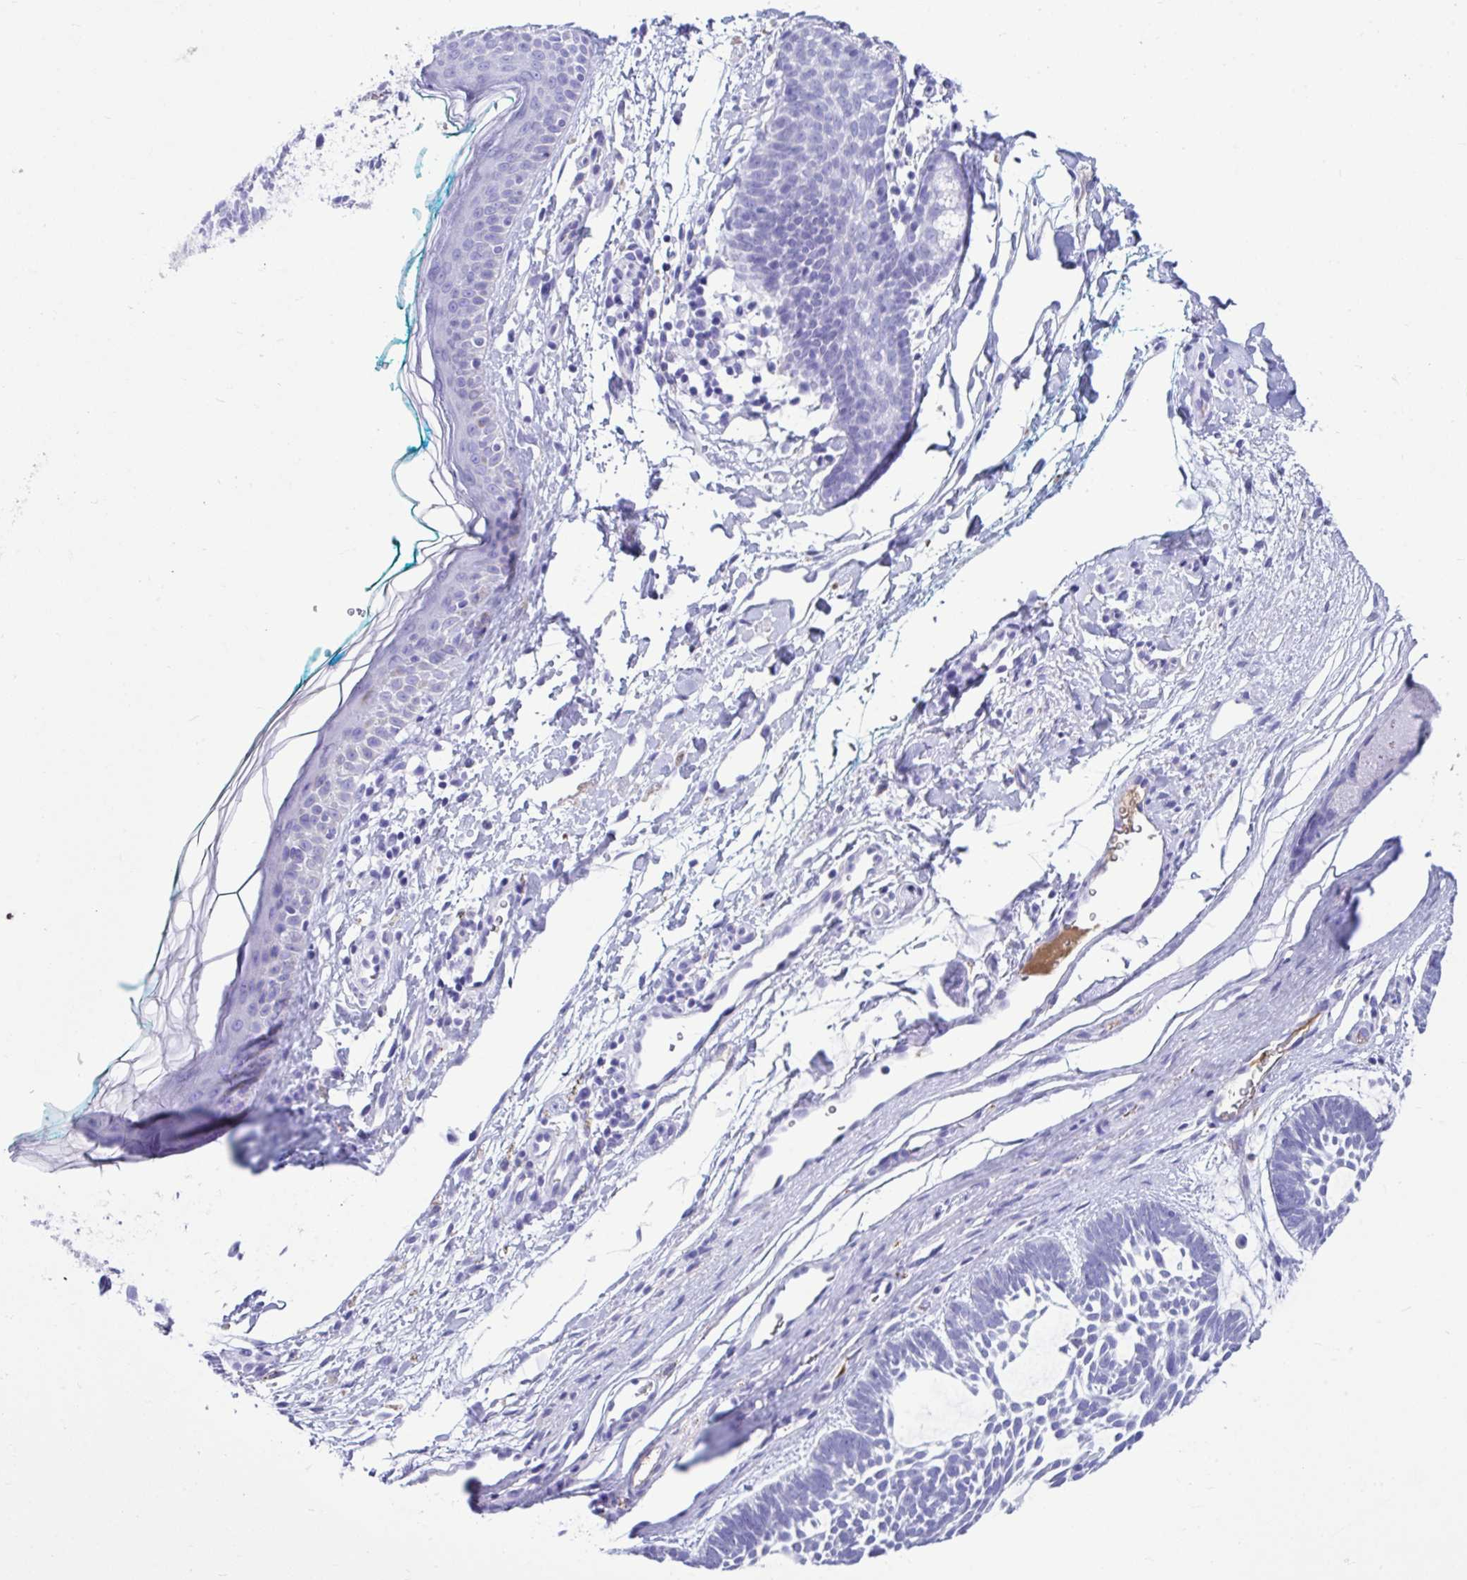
{"staining": {"intensity": "negative", "quantity": "none", "location": "none"}, "tissue": "skin cancer", "cell_type": "Tumor cells", "image_type": "cancer", "snomed": [{"axis": "morphology", "description": "Basal cell carcinoma"}, {"axis": "topography", "description": "Skin"}, {"axis": "topography", "description": "Skin of face"}], "caption": "The histopathology image displays no staining of tumor cells in skin cancer (basal cell carcinoma).", "gene": "SMIM9", "patient": {"sex": "male", "age": 83}}